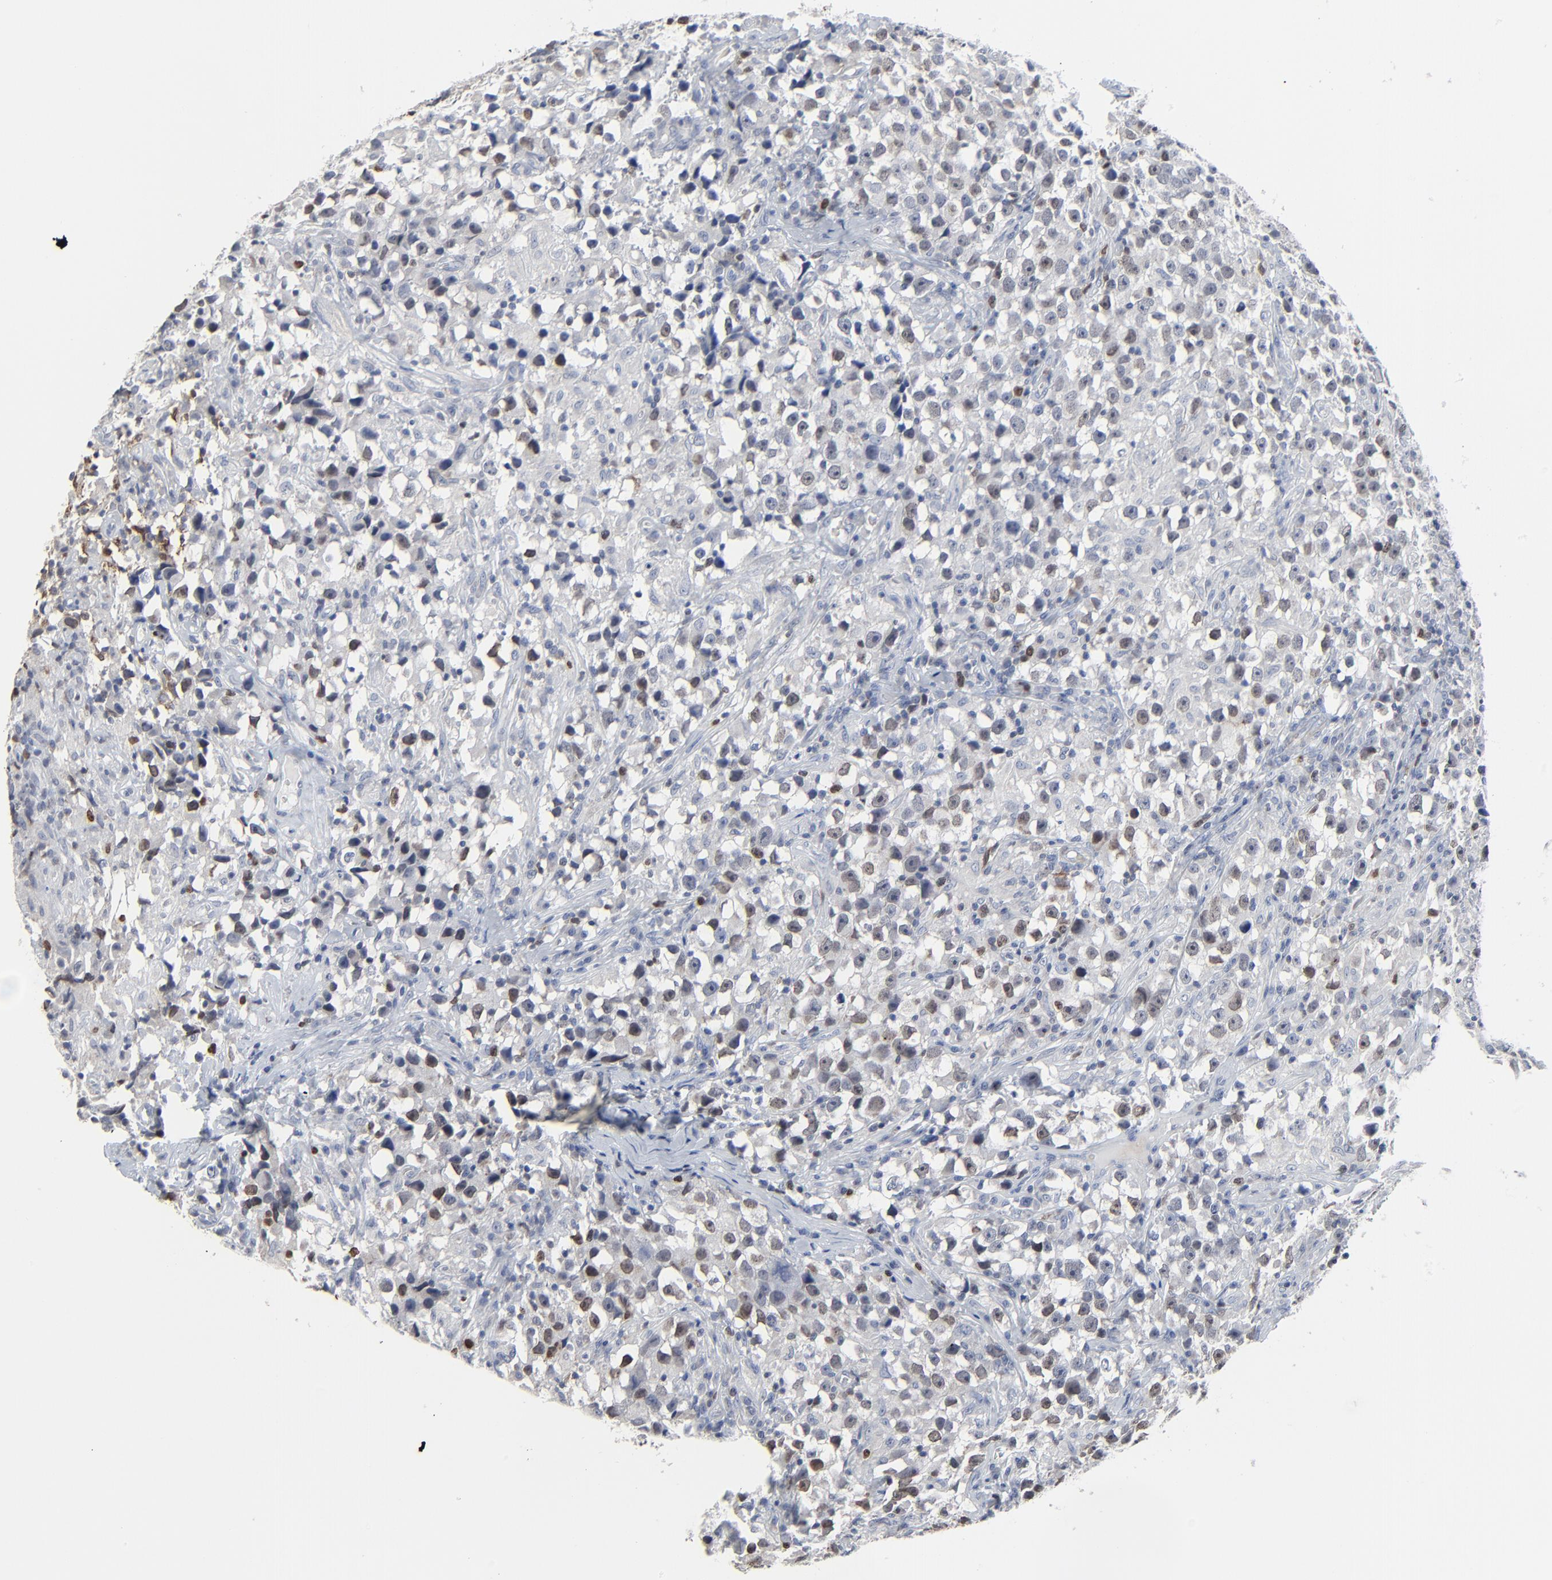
{"staining": {"intensity": "weak", "quantity": "25%-75%", "location": "nuclear"}, "tissue": "testis cancer", "cell_type": "Tumor cells", "image_type": "cancer", "snomed": [{"axis": "morphology", "description": "Seminoma, NOS"}, {"axis": "topography", "description": "Testis"}], "caption": "This photomicrograph shows immunohistochemistry staining of seminoma (testis), with low weak nuclear staining in about 25%-75% of tumor cells.", "gene": "BIRC3", "patient": {"sex": "male", "age": 33}}